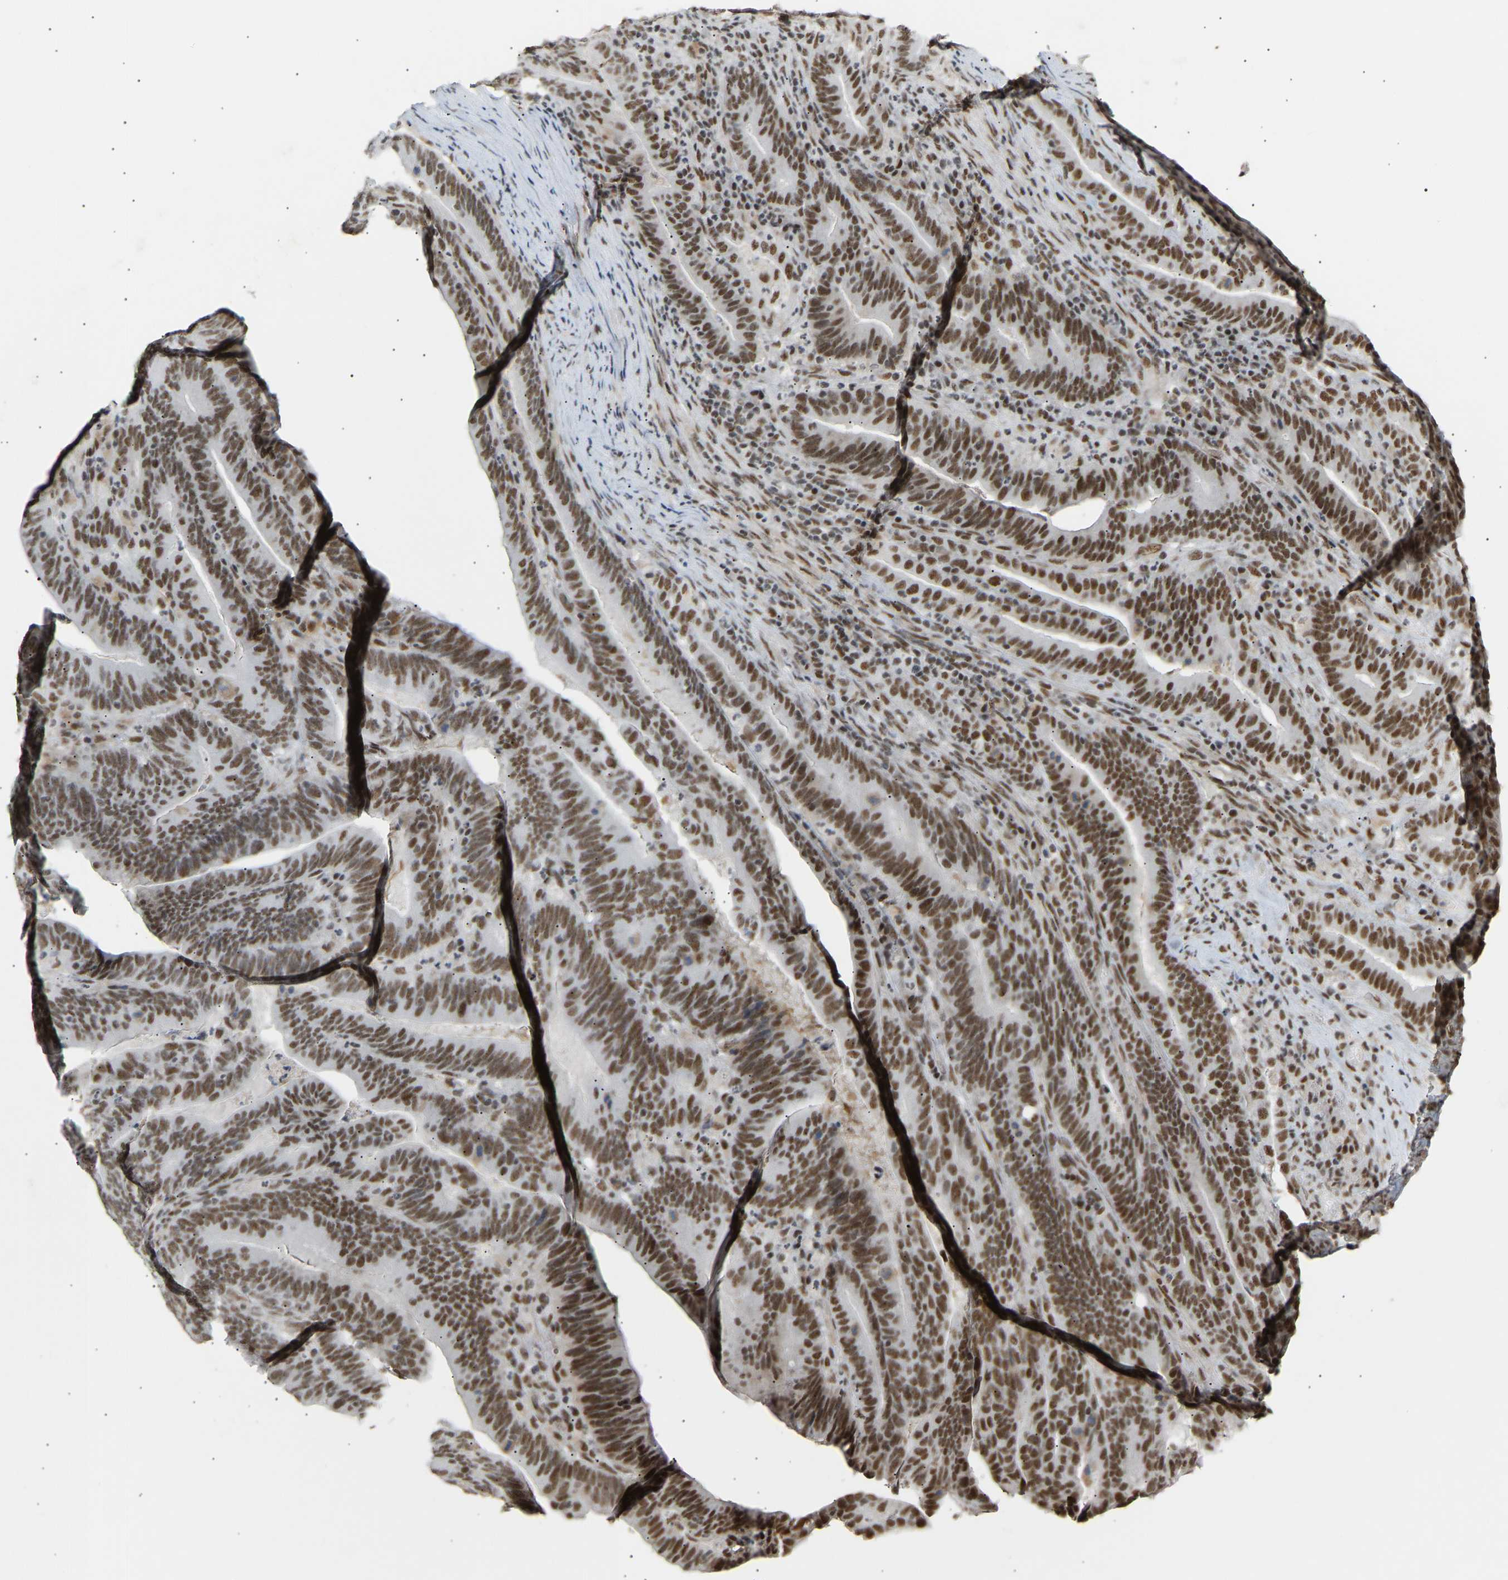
{"staining": {"intensity": "strong", "quantity": ">75%", "location": "nuclear"}, "tissue": "colorectal cancer", "cell_type": "Tumor cells", "image_type": "cancer", "snomed": [{"axis": "morphology", "description": "Adenocarcinoma, NOS"}, {"axis": "topography", "description": "Colon"}], "caption": "A brown stain labels strong nuclear positivity of a protein in human colorectal adenocarcinoma tumor cells.", "gene": "NELFB", "patient": {"sex": "female", "age": 66}}